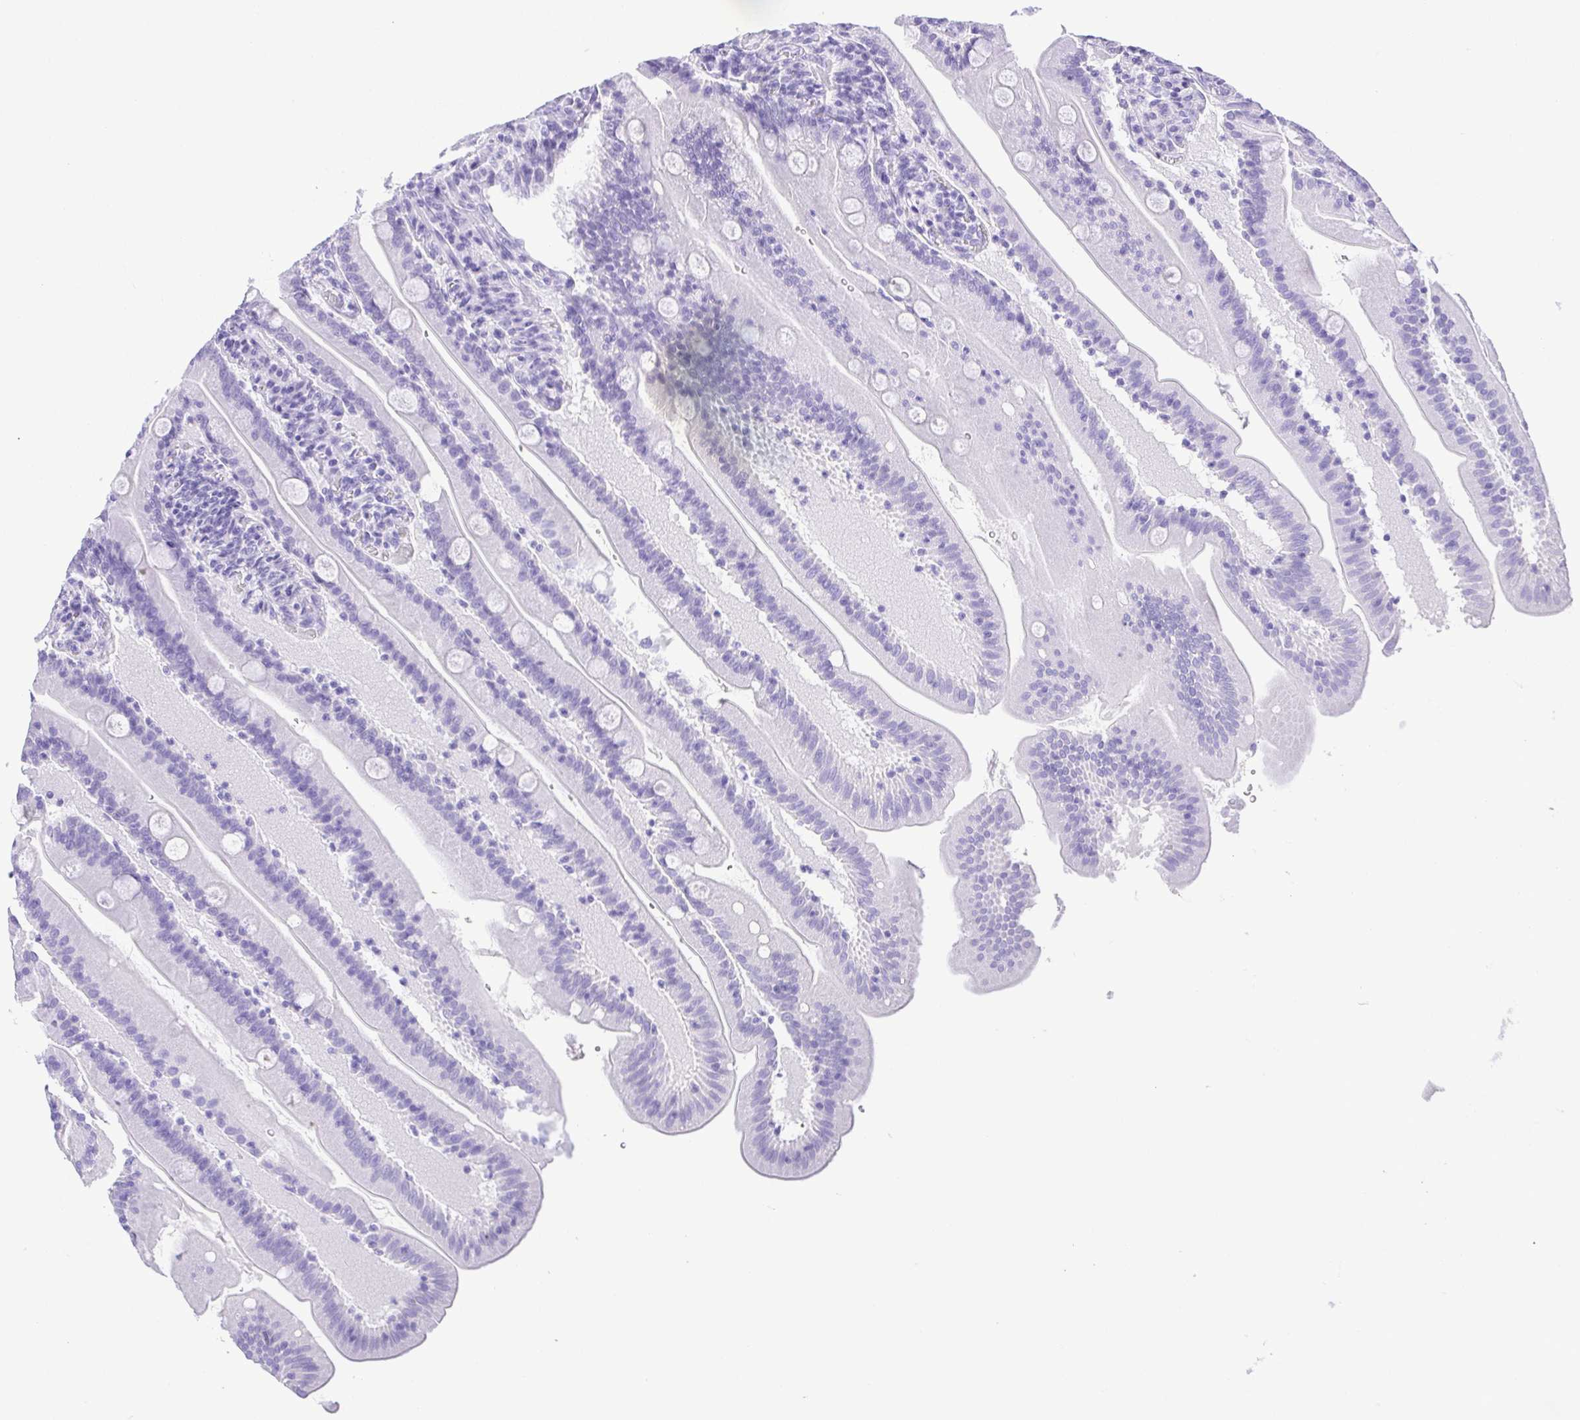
{"staining": {"intensity": "negative", "quantity": "none", "location": "none"}, "tissue": "small intestine", "cell_type": "Glandular cells", "image_type": "normal", "snomed": [{"axis": "morphology", "description": "Normal tissue, NOS"}, {"axis": "topography", "description": "Small intestine"}], "caption": "Unremarkable small intestine was stained to show a protein in brown. There is no significant positivity in glandular cells. (DAB immunohistochemistry (IHC), high magnification).", "gene": "CDSN", "patient": {"sex": "male", "age": 37}}